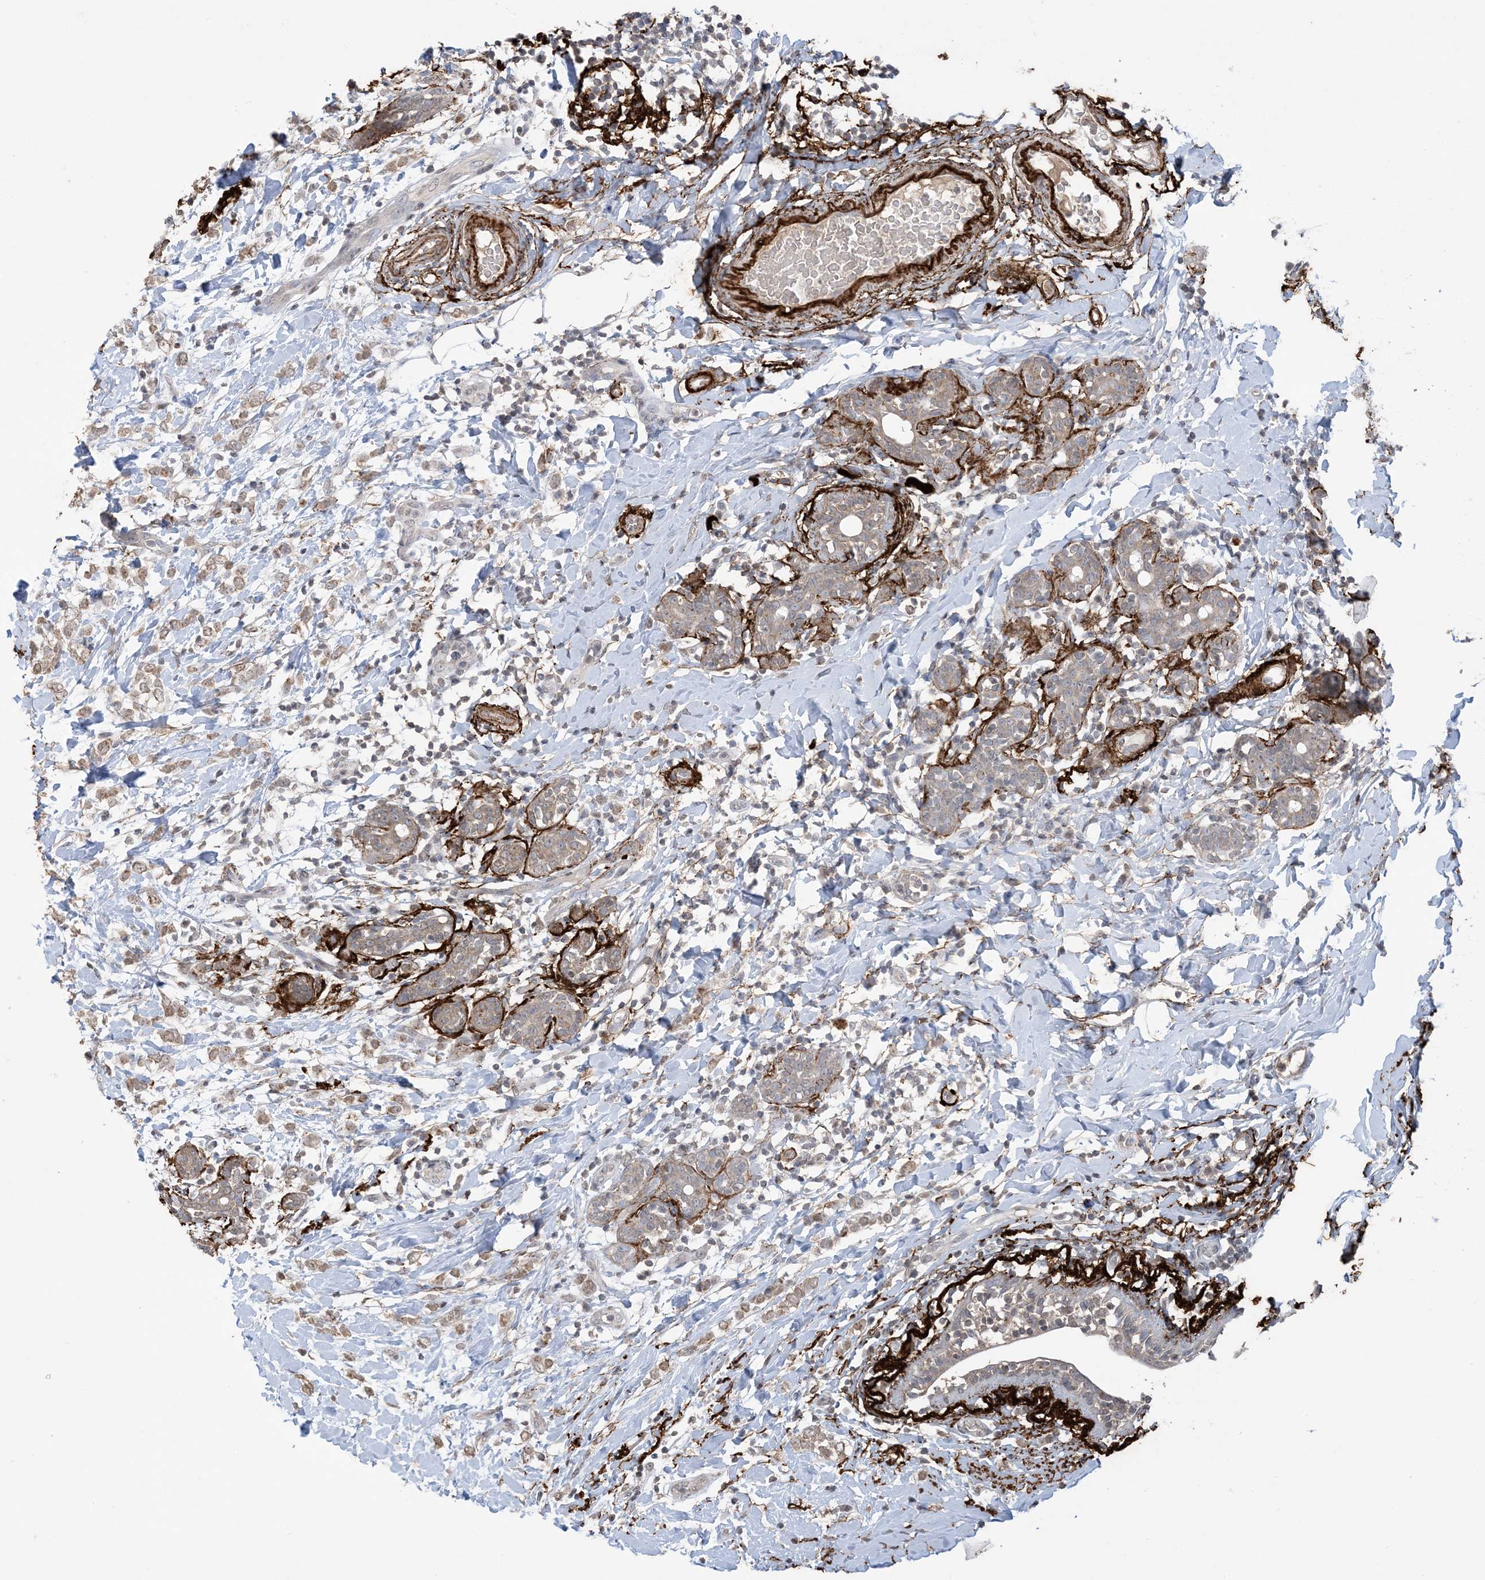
{"staining": {"intensity": "weak", "quantity": "<25%", "location": "cytoplasmic/membranous"}, "tissue": "breast cancer", "cell_type": "Tumor cells", "image_type": "cancer", "snomed": [{"axis": "morphology", "description": "Normal tissue, NOS"}, {"axis": "morphology", "description": "Lobular carcinoma"}, {"axis": "topography", "description": "Breast"}], "caption": "Protein analysis of lobular carcinoma (breast) displays no significant positivity in tumor cells.", "gene": "XRN1", "patient": {"sex": "female", "age": 47}}